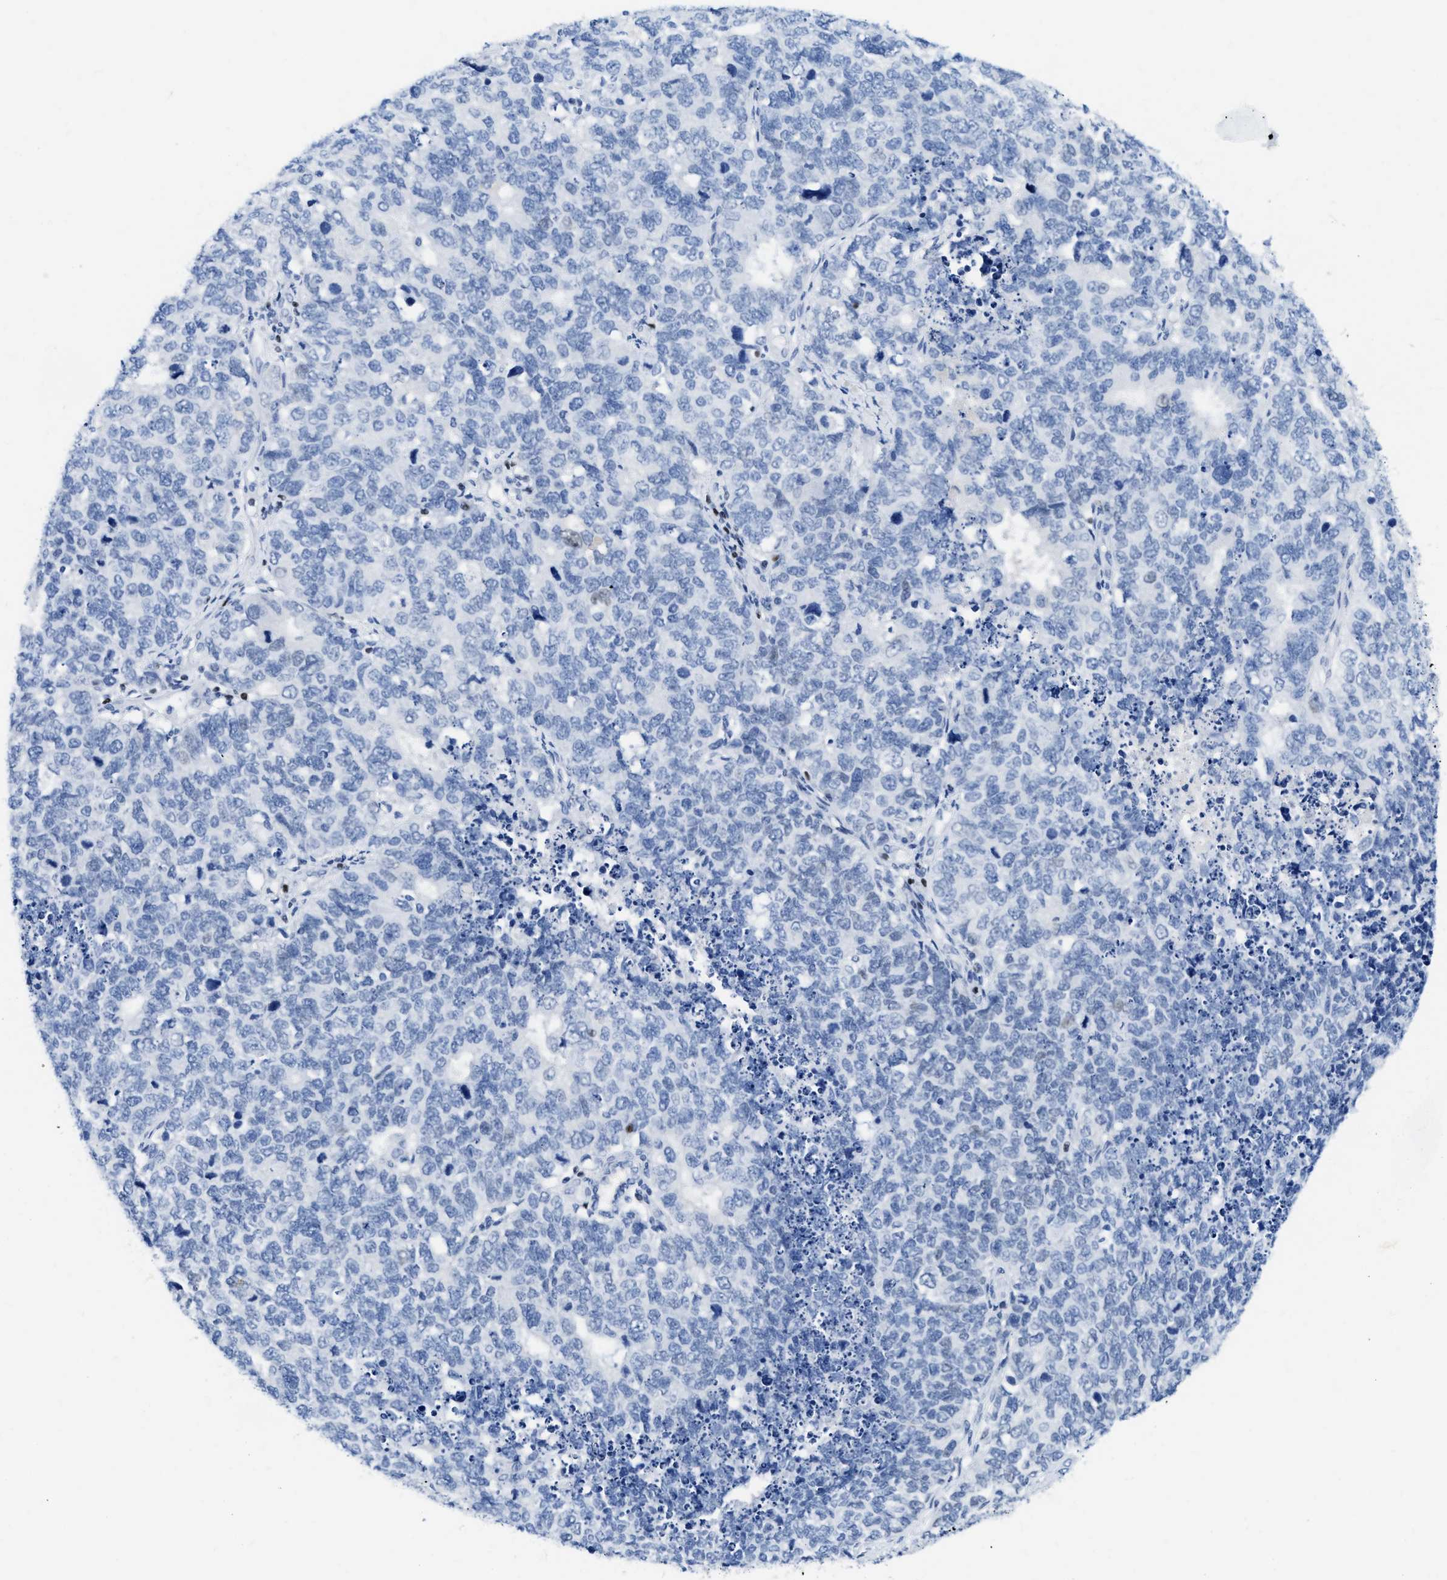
{"staining": {"intensity": "negative", "quantity": "none", "location": "none"}, "tissue": "cervical cancer", "cell_type": "Tumor cells", "image_type": "cancer", "snomed": [{"axis": "morphology", "description": "Squamous cell carcinoma, NOS"}, {"axis": "topography", "description": "Cervix"}], "caption": "This is a image of IHC staining of cervical cancer, which shows no positivity in tumor cells.", "gene": "TCF7", "patient": {"sex": "female", "age": 63}}